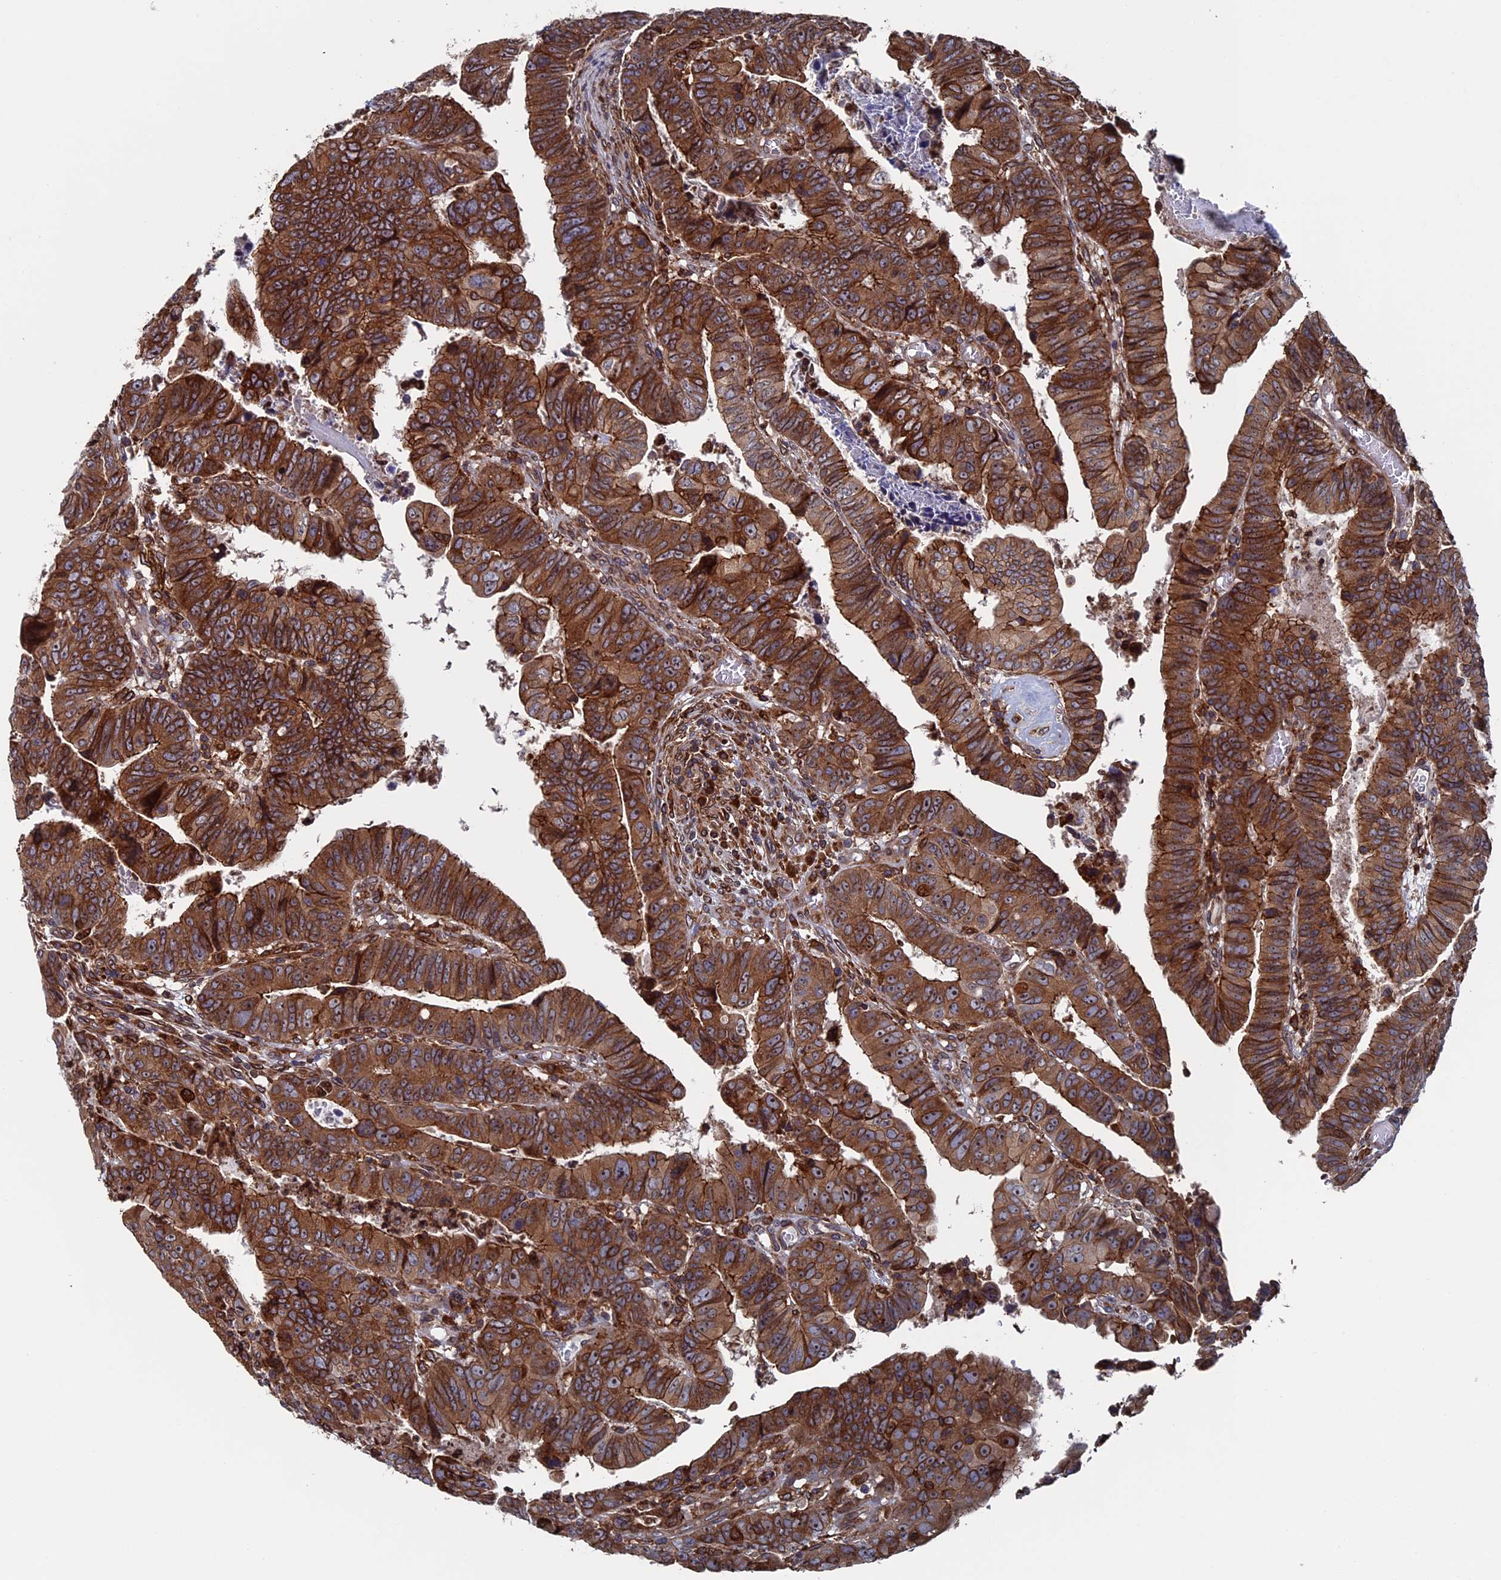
{"staining": {"intensity": "strong", "quantity": ">75%", "location": "cytoplasmic/membranous"}, "tissue": "colorectal cancer", "cell_type": "Tumor cells", "image_type": "cancer", "snomed": [{"axis": "morphology", "description": "Normal tissue, NOS"}, {"axis": "morphology", "description": "Adenocarcinoma, NOS"}, {"axis": "topography", "description": "Rectum"}], "caption": "Colorectal adenocarcinoma stained with a brown dye demonstrates strong cytoplasmic/membranous positive expression in about >75% of tumor cells.", "gene": "RPUSD1", "patient": {"sex": "female", "age": 65}}